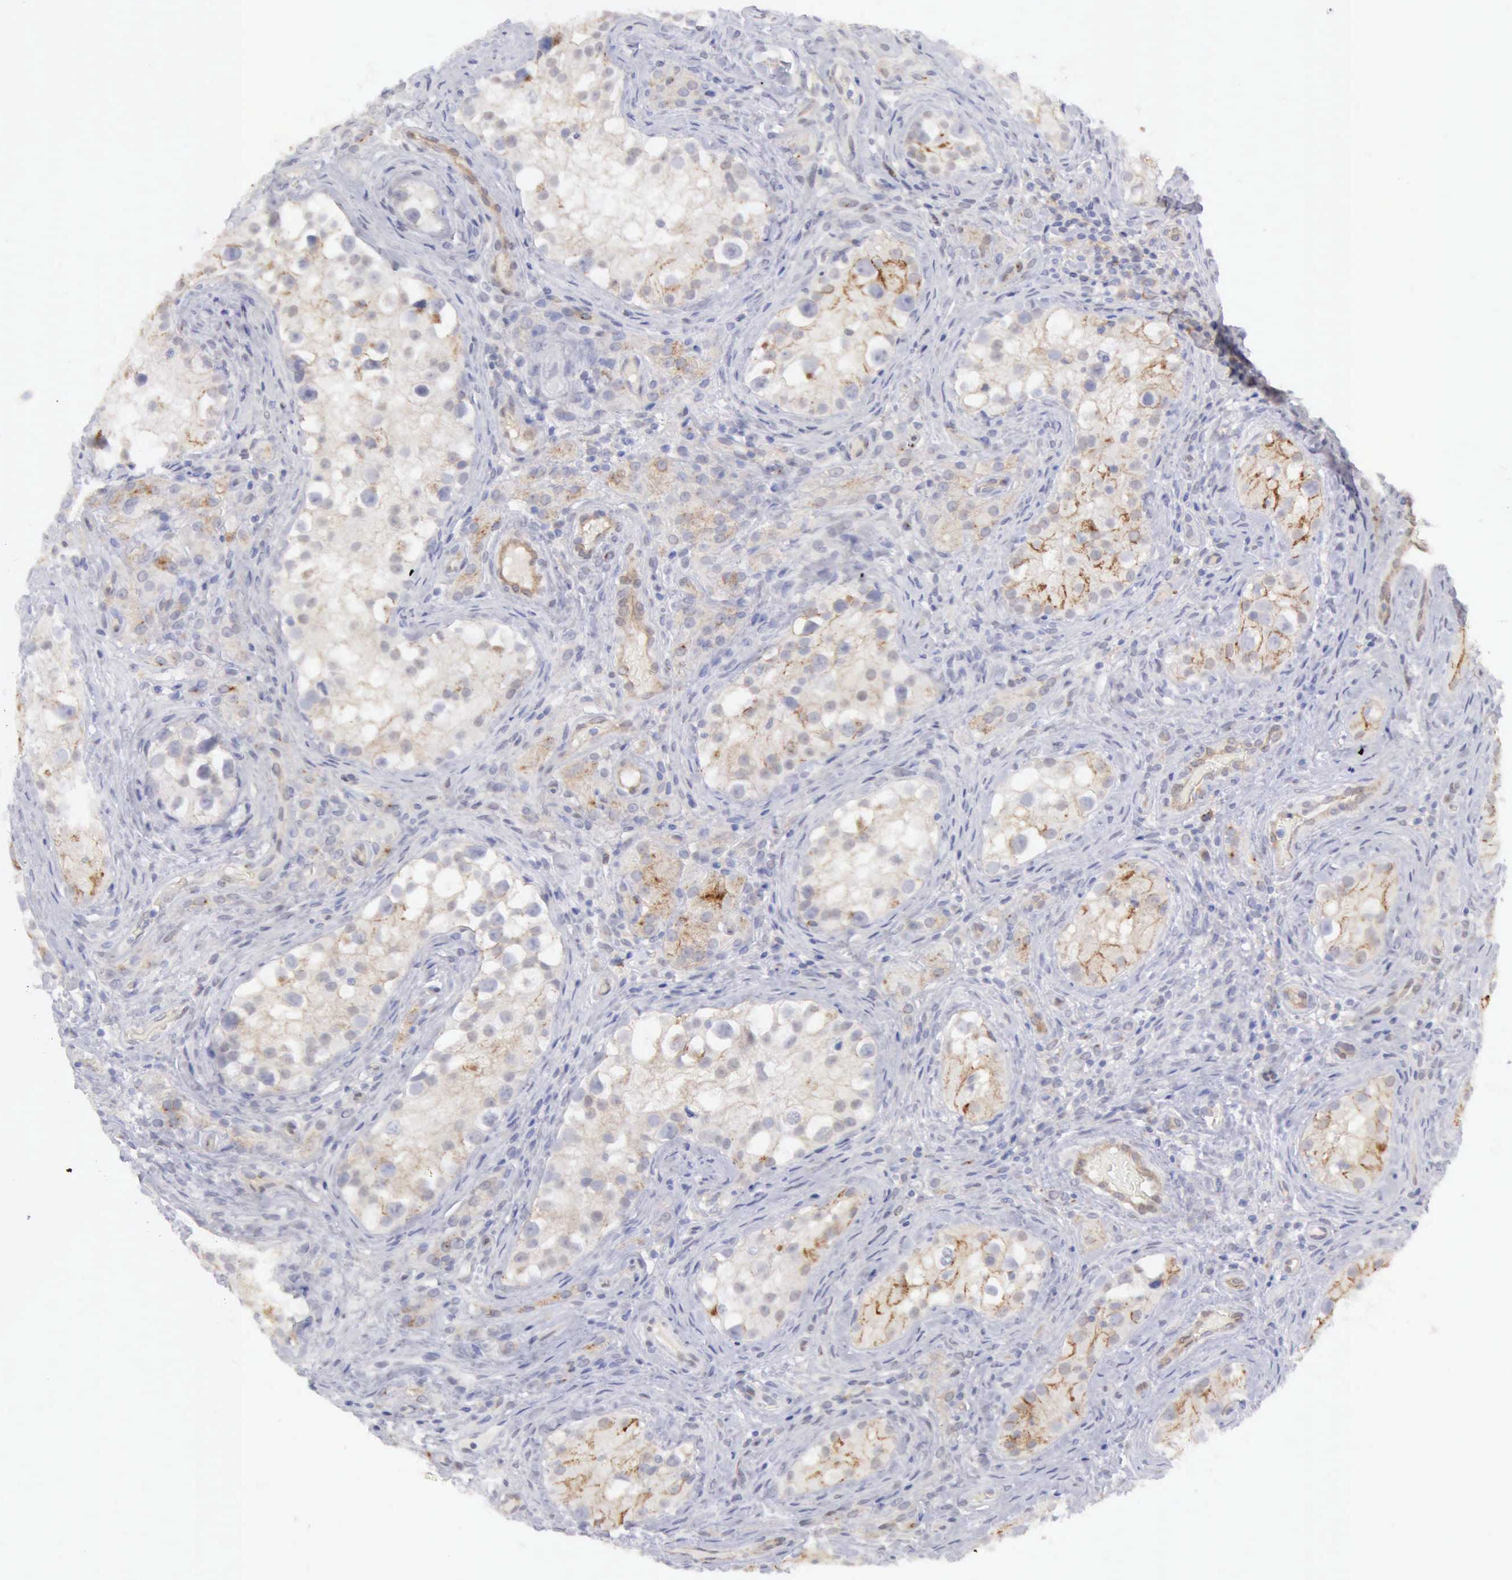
{"staining": {"intensity": "negative", "quantity": "none", "location": "none"}, "tissue": "testis cancer", "cell_type": "Tumor cells", "image_type": "cancer", "snomed": [{"axis": "morphology", "description": "Carcinoma, Embryonal, NOS"}, {"axis": "topography", "description": "Testis"}], "caption": "Tumor cells are negative for brown protein staining in testis embryonal carcinoma.", "gene": "TFRC", "patient": {"sex": "male", "age": 31}}